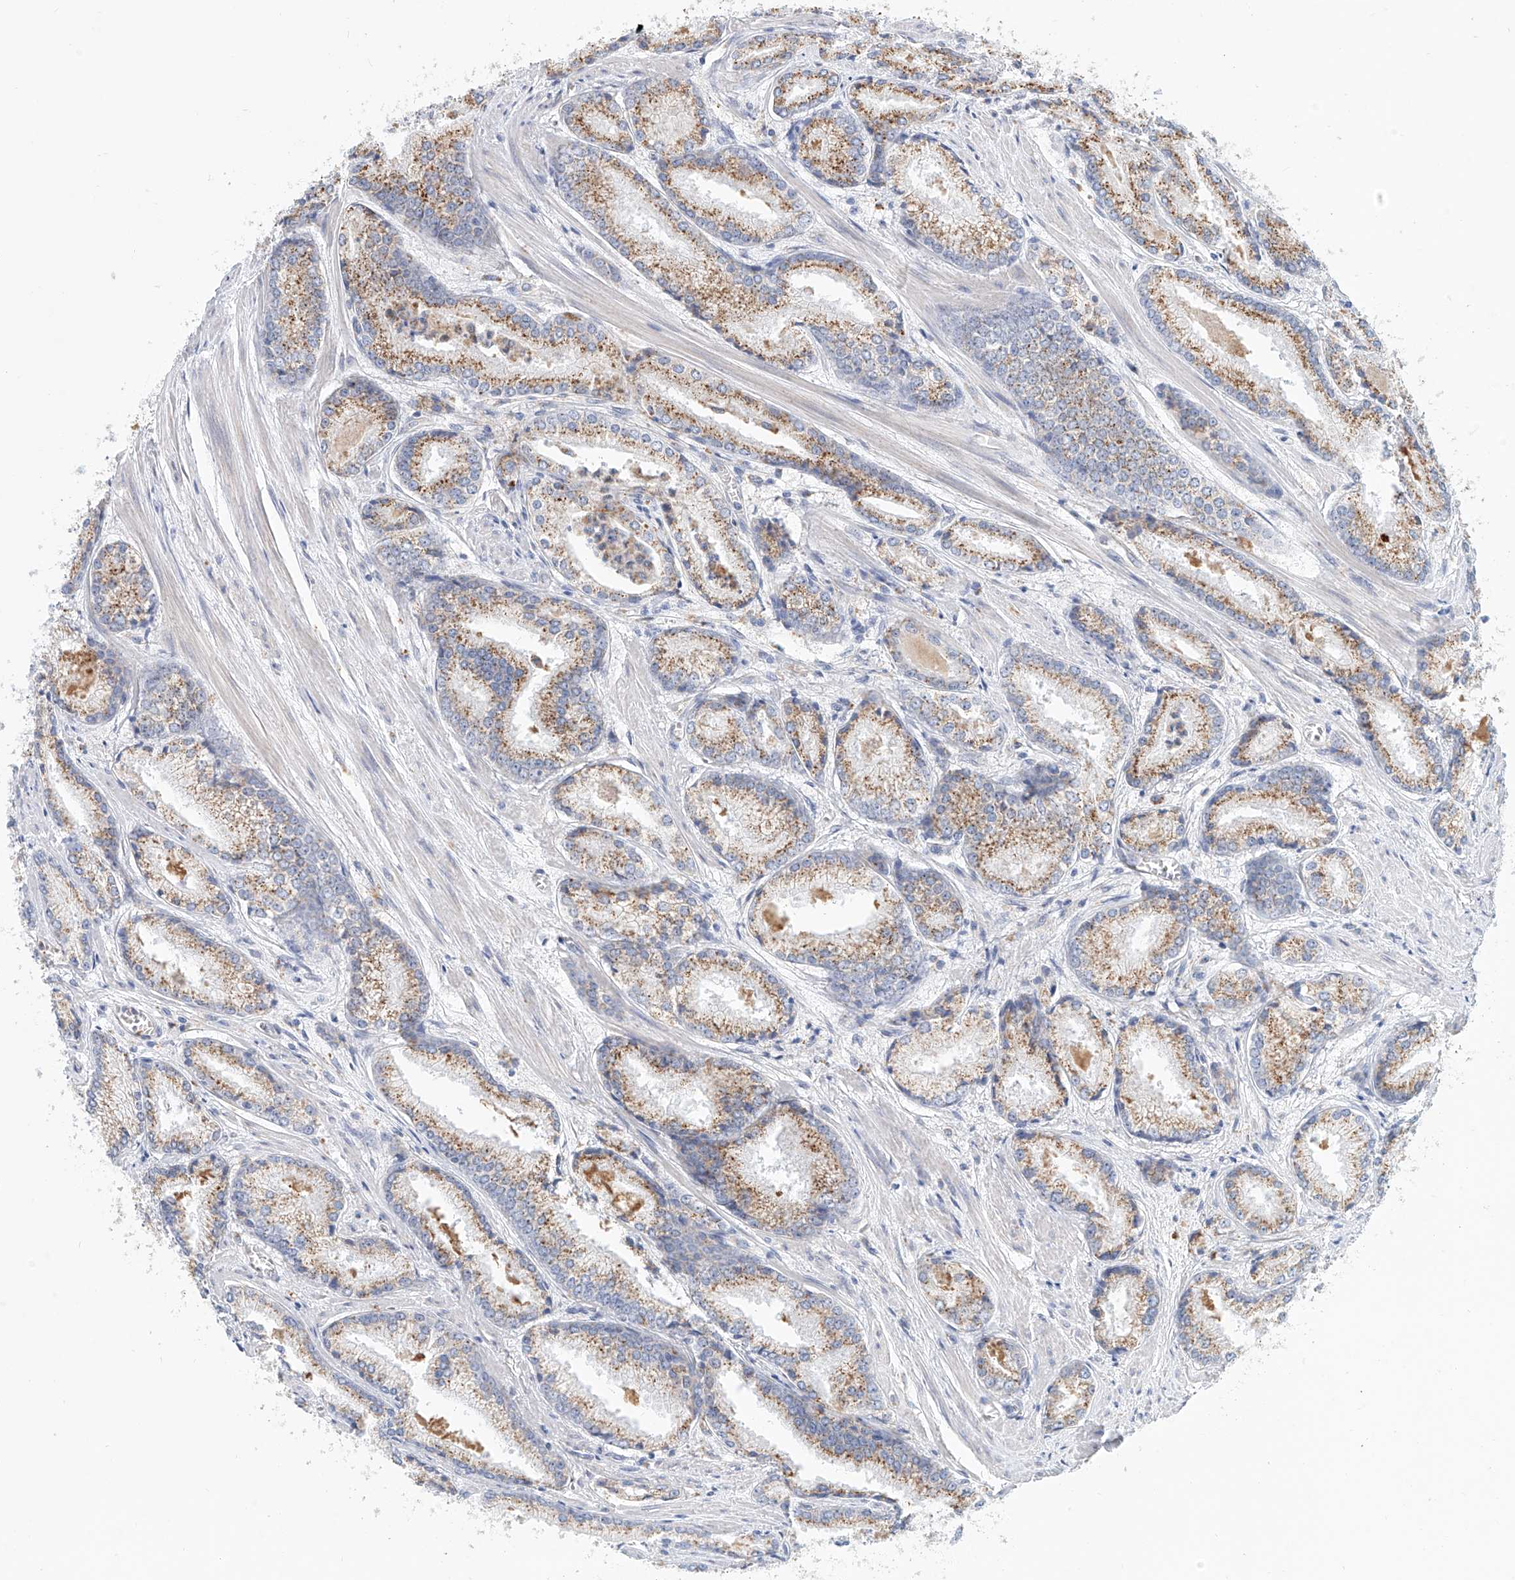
{"staining": {"intensity": "moderate", "quantity": "25%-75%", "location": "cytoplasmic/membranous"}, "tissue": "prostate cancer", "cell_type": "Tumor cells", "image_type": "cancer", "snomed": [{"axis": "morphology", "description": "Adenocarcinoma, Low grade"}, {"axis": "topography", "description": "Prostate"}], "caption": "Prostate low-grade adenocarcinoma stained with immunohistochemistry shows moderate cytoplasmic/membranous expression in approximately 25%-75% of tumor cells. Nuclei are stained in blue.", "gene": "HGSNAT", "patient": {"sex": "male", "age": 54}}